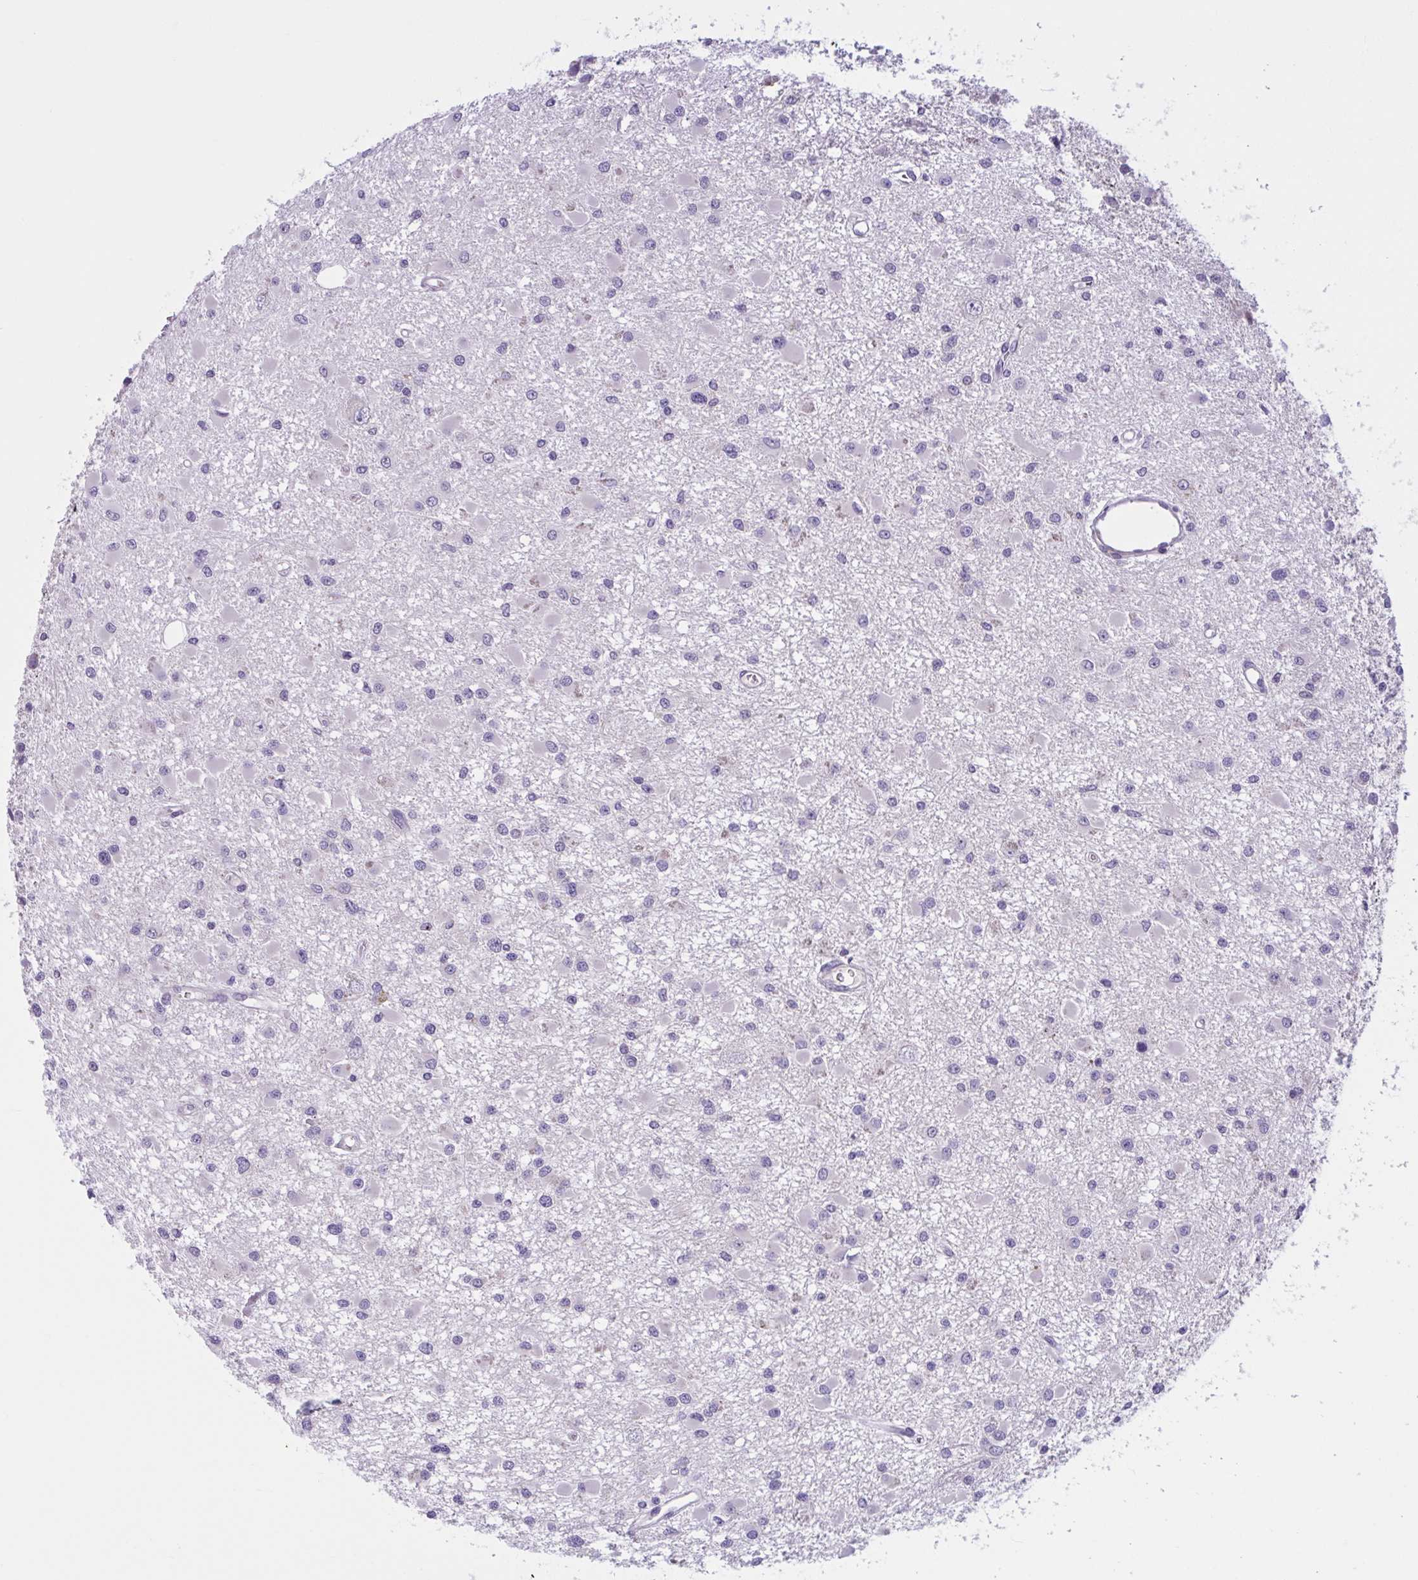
{"staining": {"intensity": "negative", "quantity": "none", "location": "none"}, "tissue": "glioma", "cell_type": "Tumor cells", "image_type": "cancer", "snomed": [{"axis": "morphology", "description": "Glioma, malignant, High grade"}, {"axis": "topography", "description": "Brain"}], "caption": "This histopathology image is of malignant glioma (high-grade) stained with IHC to label a protein in brown with the nuclei are counter-stained blue. There is no positivity in tumor cells.", "gene": "WNT9B", "patient": {"sex": "male", "age": 54}}